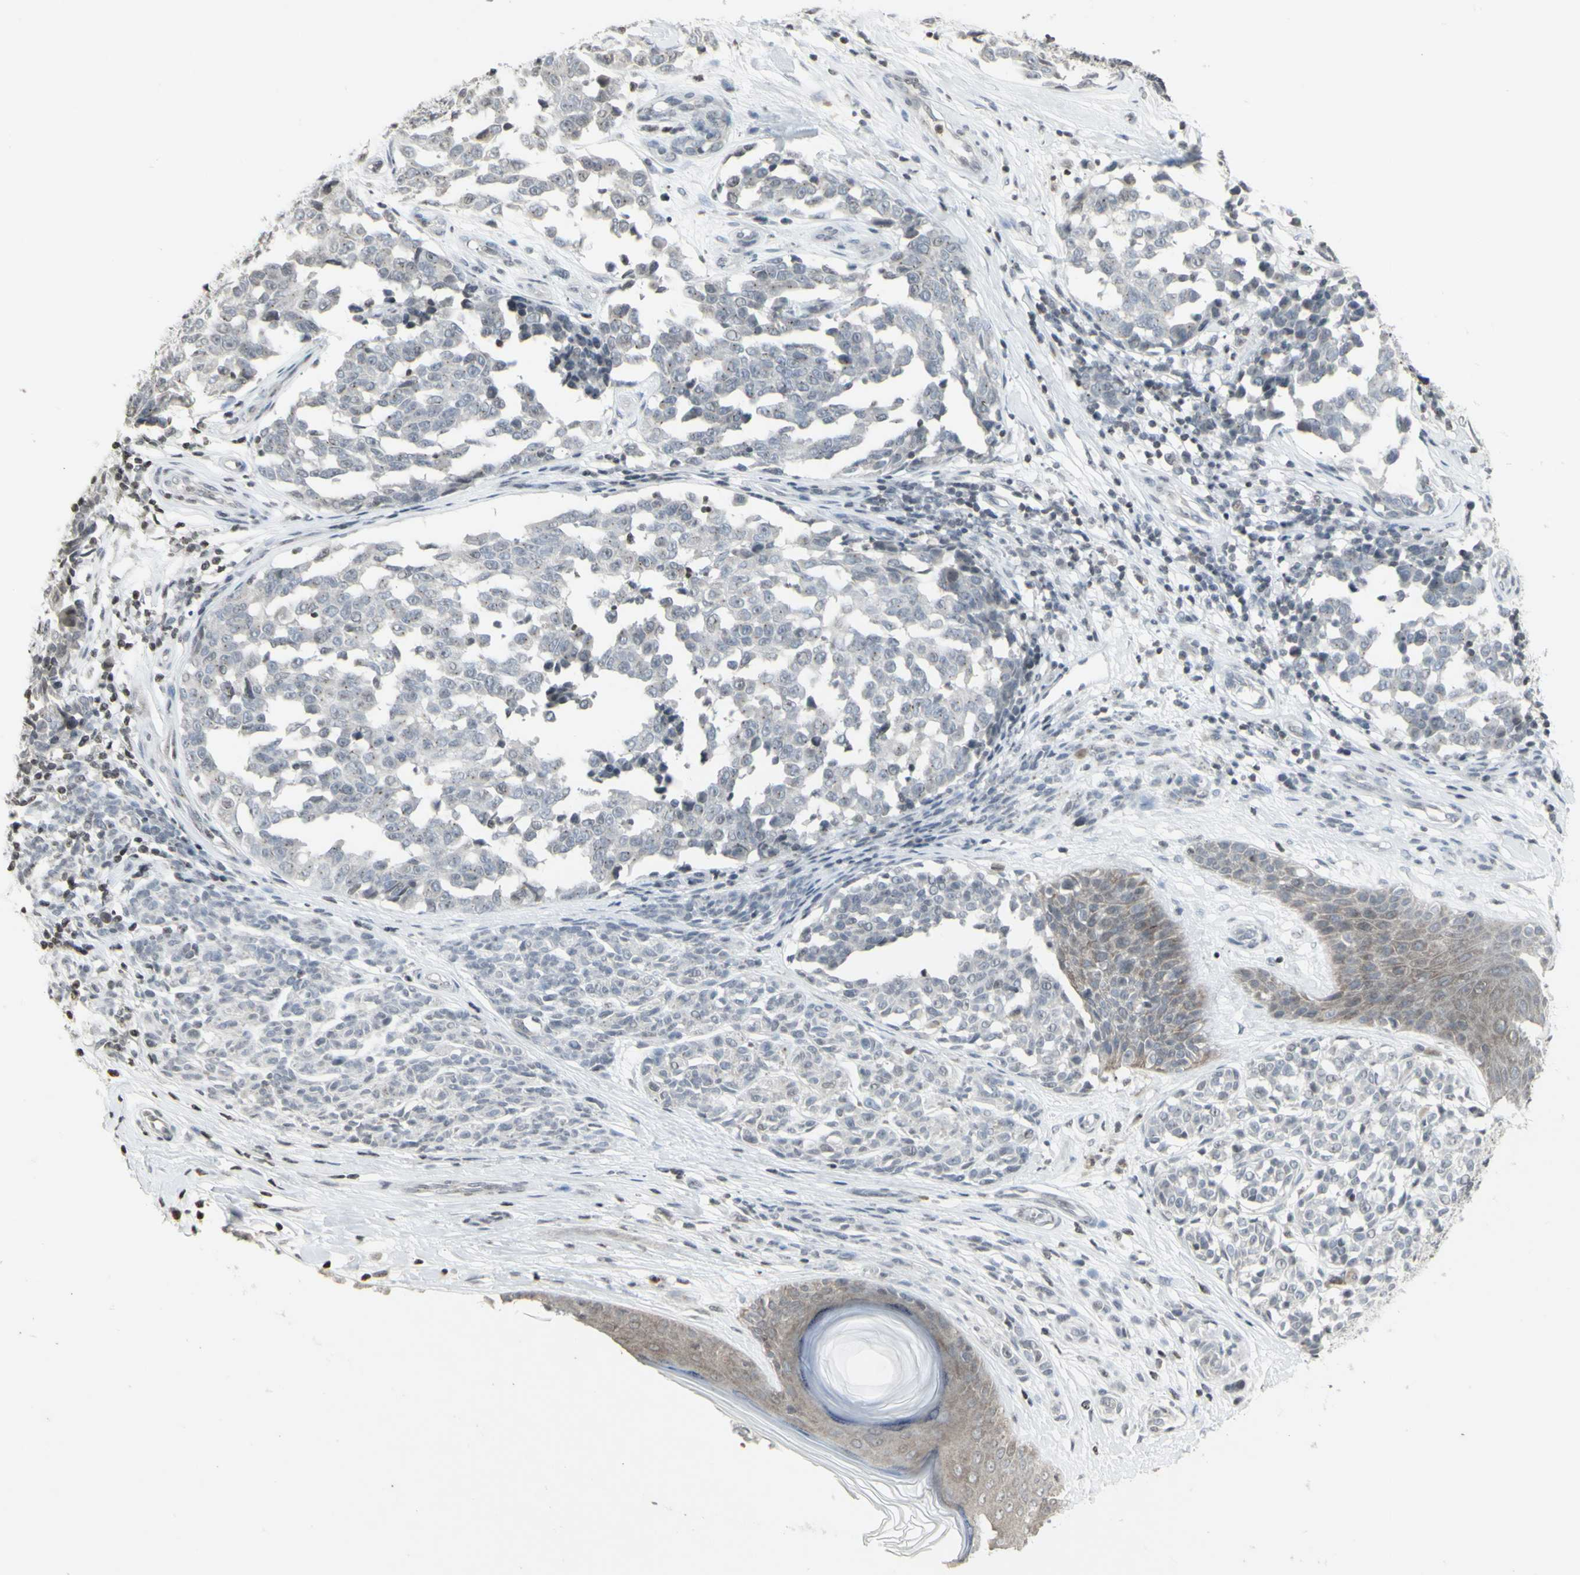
{"staining": {"intensity": "negative", "quantity": "none", "location": "none"}, "tissue": "melanoma", "cell_type": "Tumor cells", "image_type": "cancer", "snomed": [{"axis": "morphology", "description": "Malignant melanoma, NOS"}, {"axis": "topography", "description": "Skin"}], "caption": "High magnification brightfield microscopy of malignant melanoma stained with DAB (3,3'-diaminobenzidine) (brown) and counterstained with hematoxylin (blue): tumor cells show no significant expression.", "gene": "MUC5AC", "patient": {"sex": "female", "age": 64}}